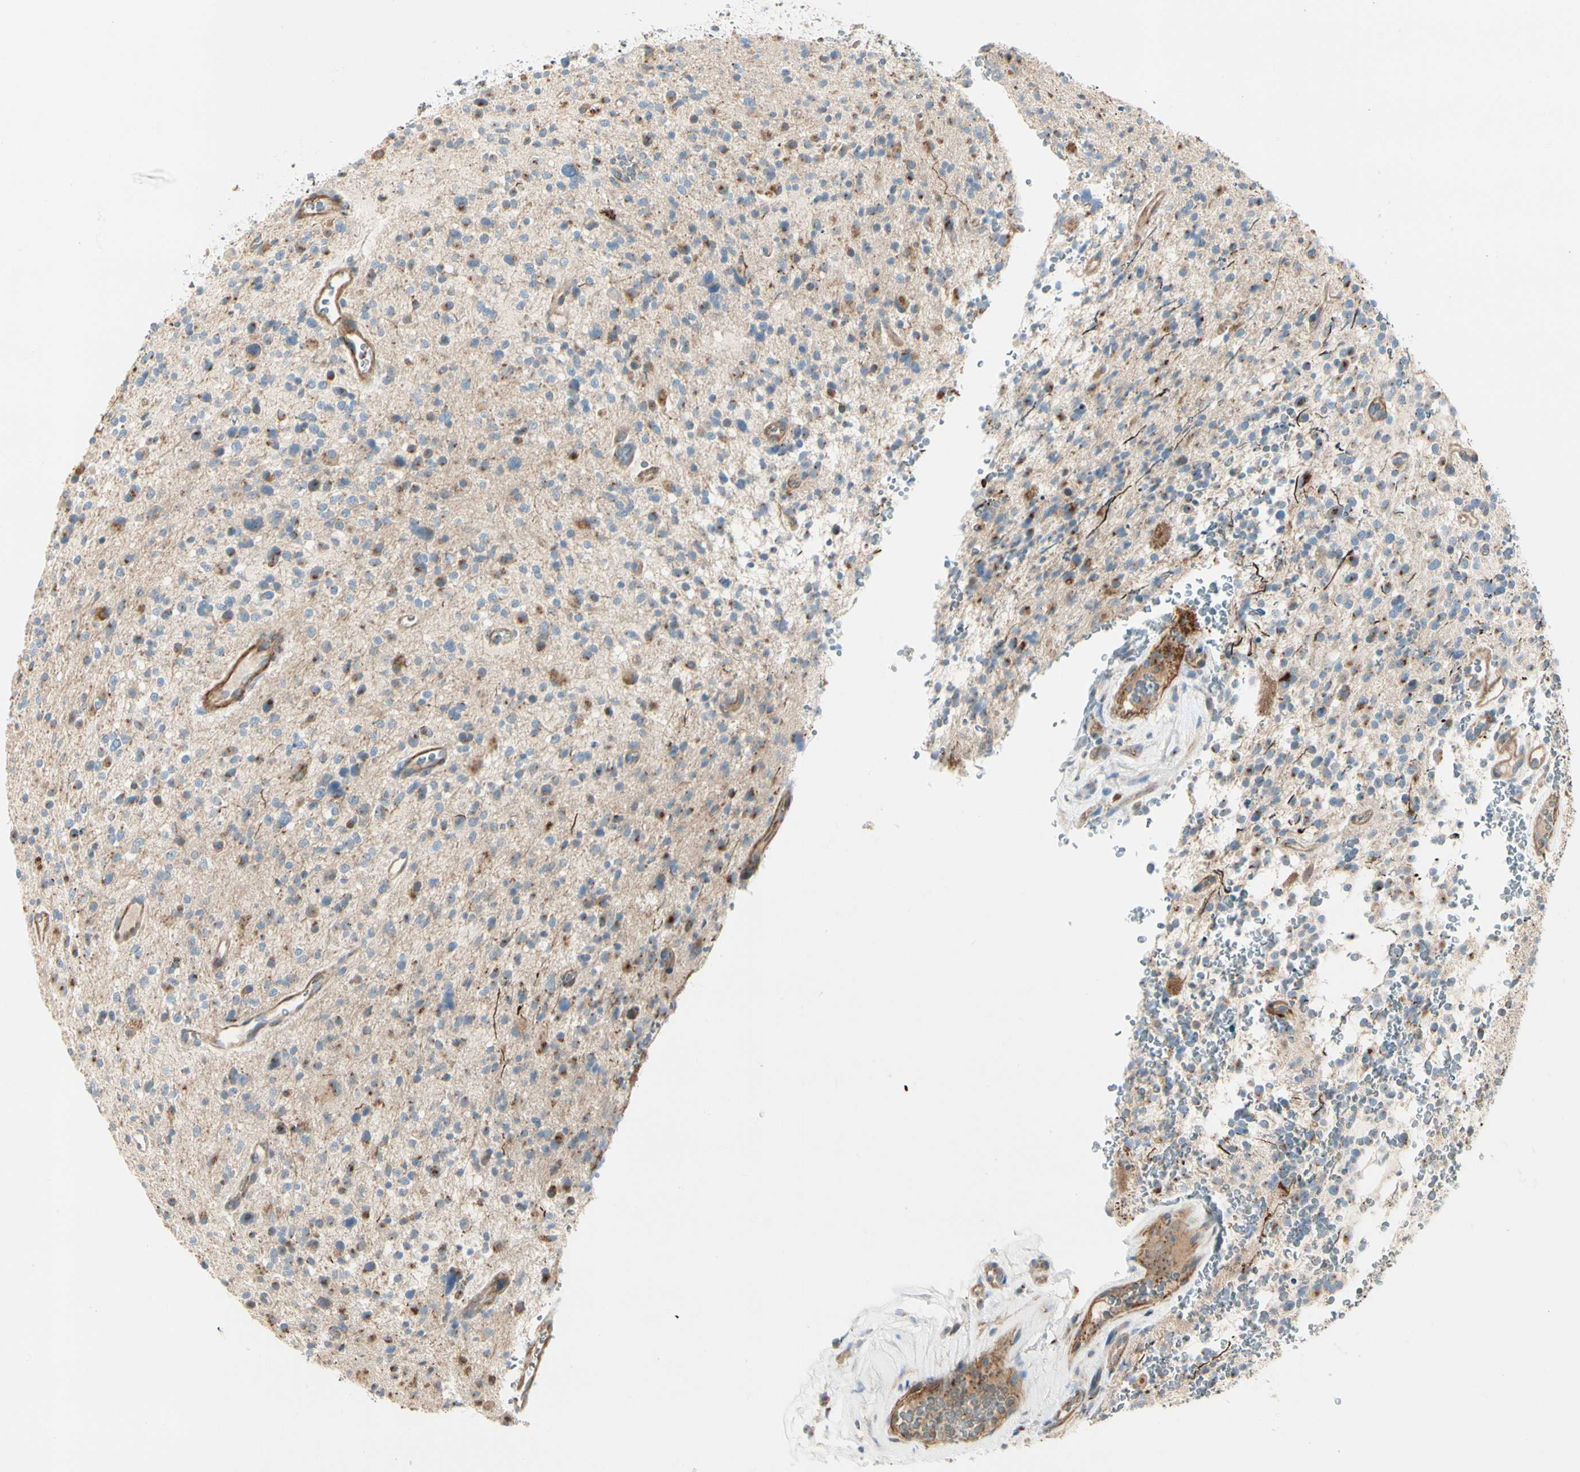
{"staining": {"intensity": "moderate", "quantity": "<25%", "location": "cytoplasmic/membranous"}, "tissue": "glioma", "cell_type": "Tumor cells", "image_type": "cancer", "snomed": [{"axis": "morphology", "description": "Glioma, malignant, High grade"}, {"axis": "topography", "description": "Brain"}], "caption": "Tumor cells reveal moderate cytoplasmic/membranous staining in about <25% of cells in high-grade glioma (malignant).", "gene": "ABCA3", "patient": {"sex": "male", "age": 48}}